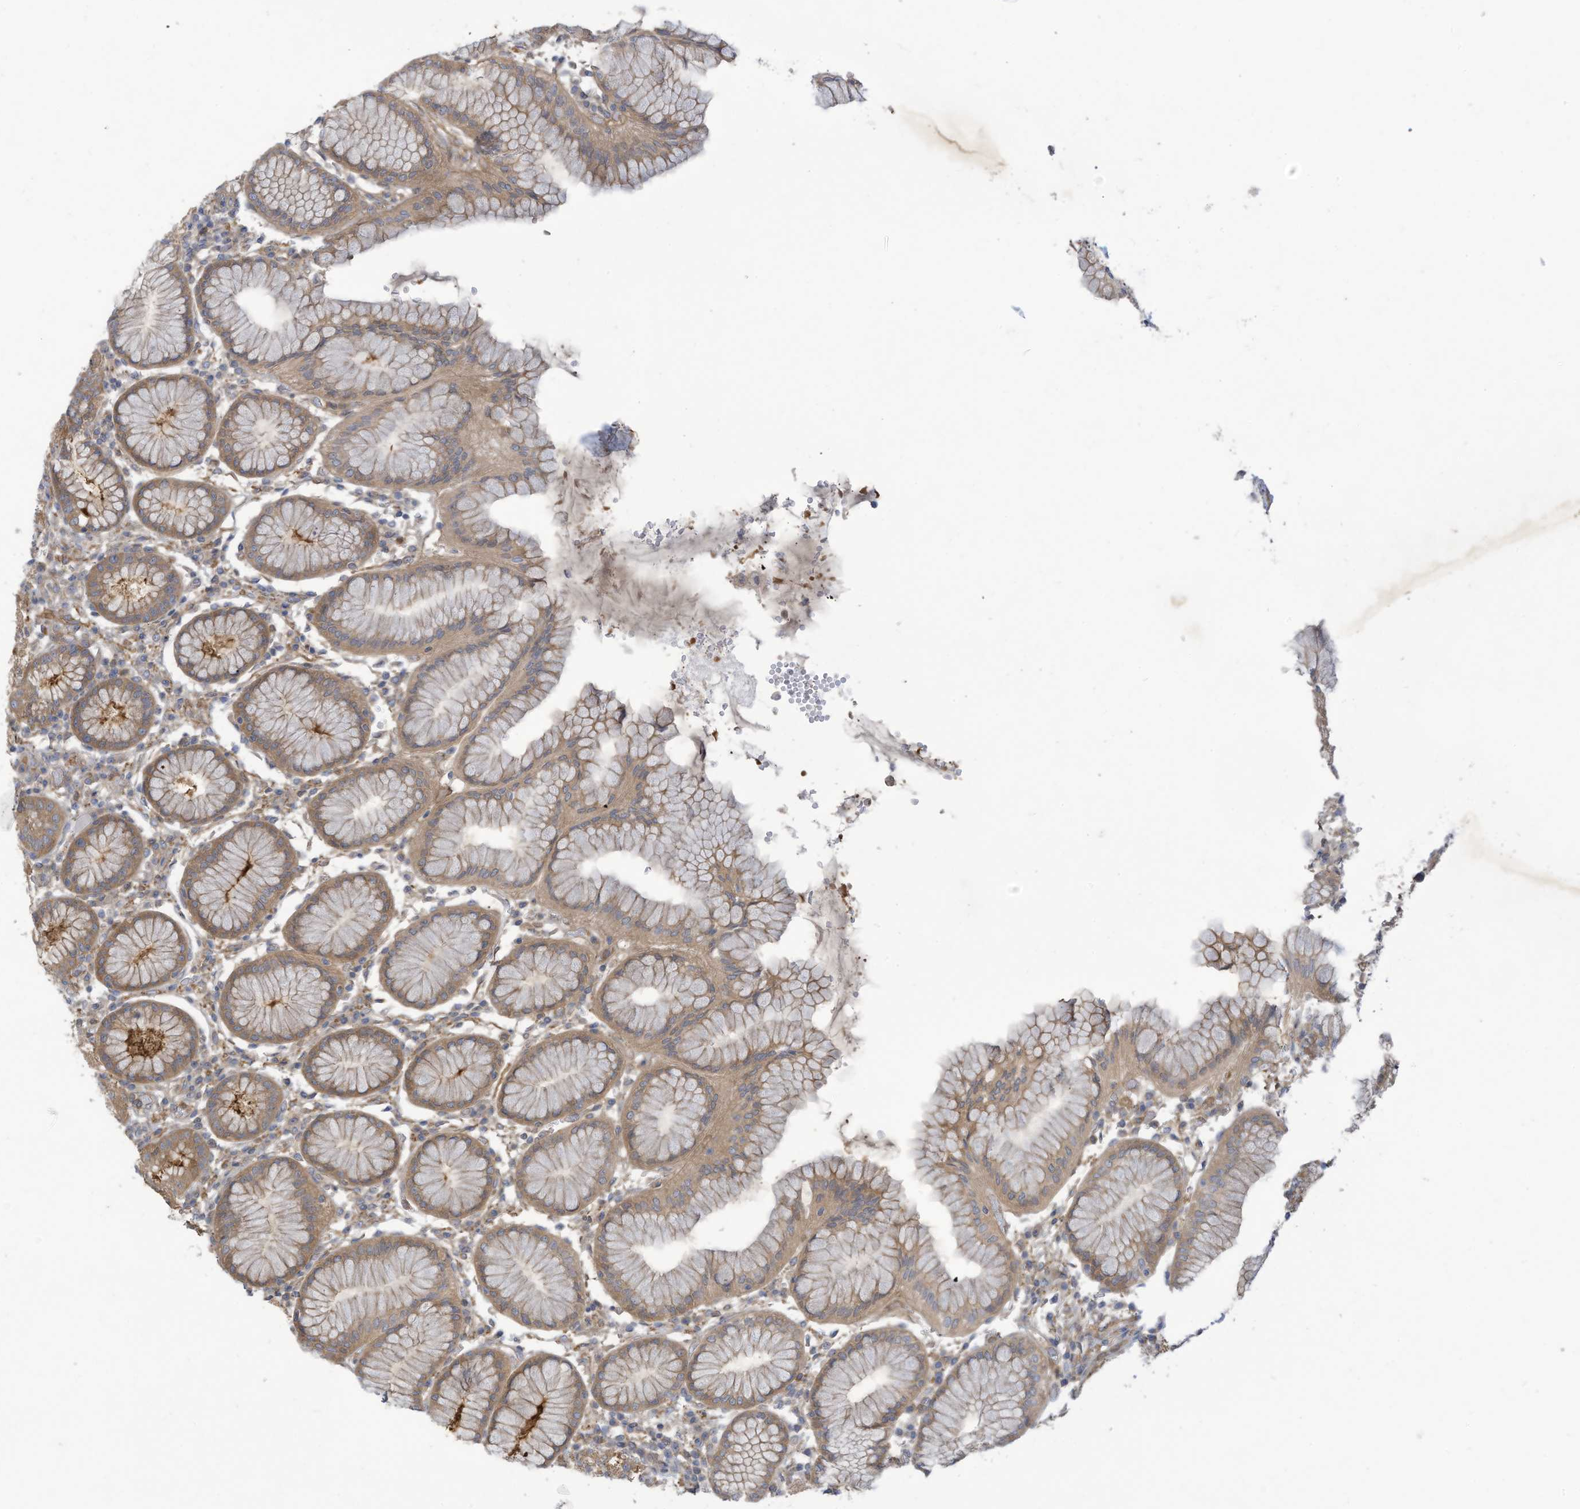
{"staining": {"intensity": "moderate", "quantity": ">75%", "location": "cytoplasmic/membranous"}, "tissue": "stomach", "cell_type": "Glandular cells", "image_type": "normal", "snomed": [{"axis": "morphology", "description": "Normal tissue, NOS"}, {"axis": "topography", "description": "Stomach"}, {"axis": "topography", "description": "Stomach, lower"}], "caption": "Brown immunohistochemical staining in normal human stomach reveals moderate cytoplasmic/membranous staining in about >75% of glandular cells.", "gene": "ADI1", "patient": {"sex": "female", "age": 56}}